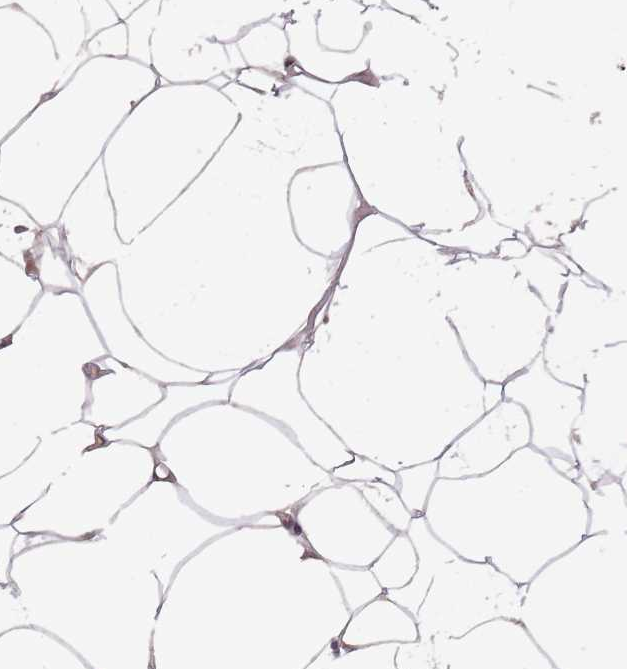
{"staining": {"intensity": "negative", "quantity": "none", "location": "none"}, "tissue": "adipose tissue", "cell_type": "Adipocytes", "image_type": "normal", "snomed": [{"axis": "morphology", "description": "Normal tissue, NOS"}, {"axis": "topography", "description": "Breast"}], "caption": "The histopathology image reveals no significant positivity in adipocytes of adipose tissue. (DAB immunohistochemistry with hematoxylin counter stain).", "gene": "CIZ1", "patient": {"sex": "female", "age": 23}}